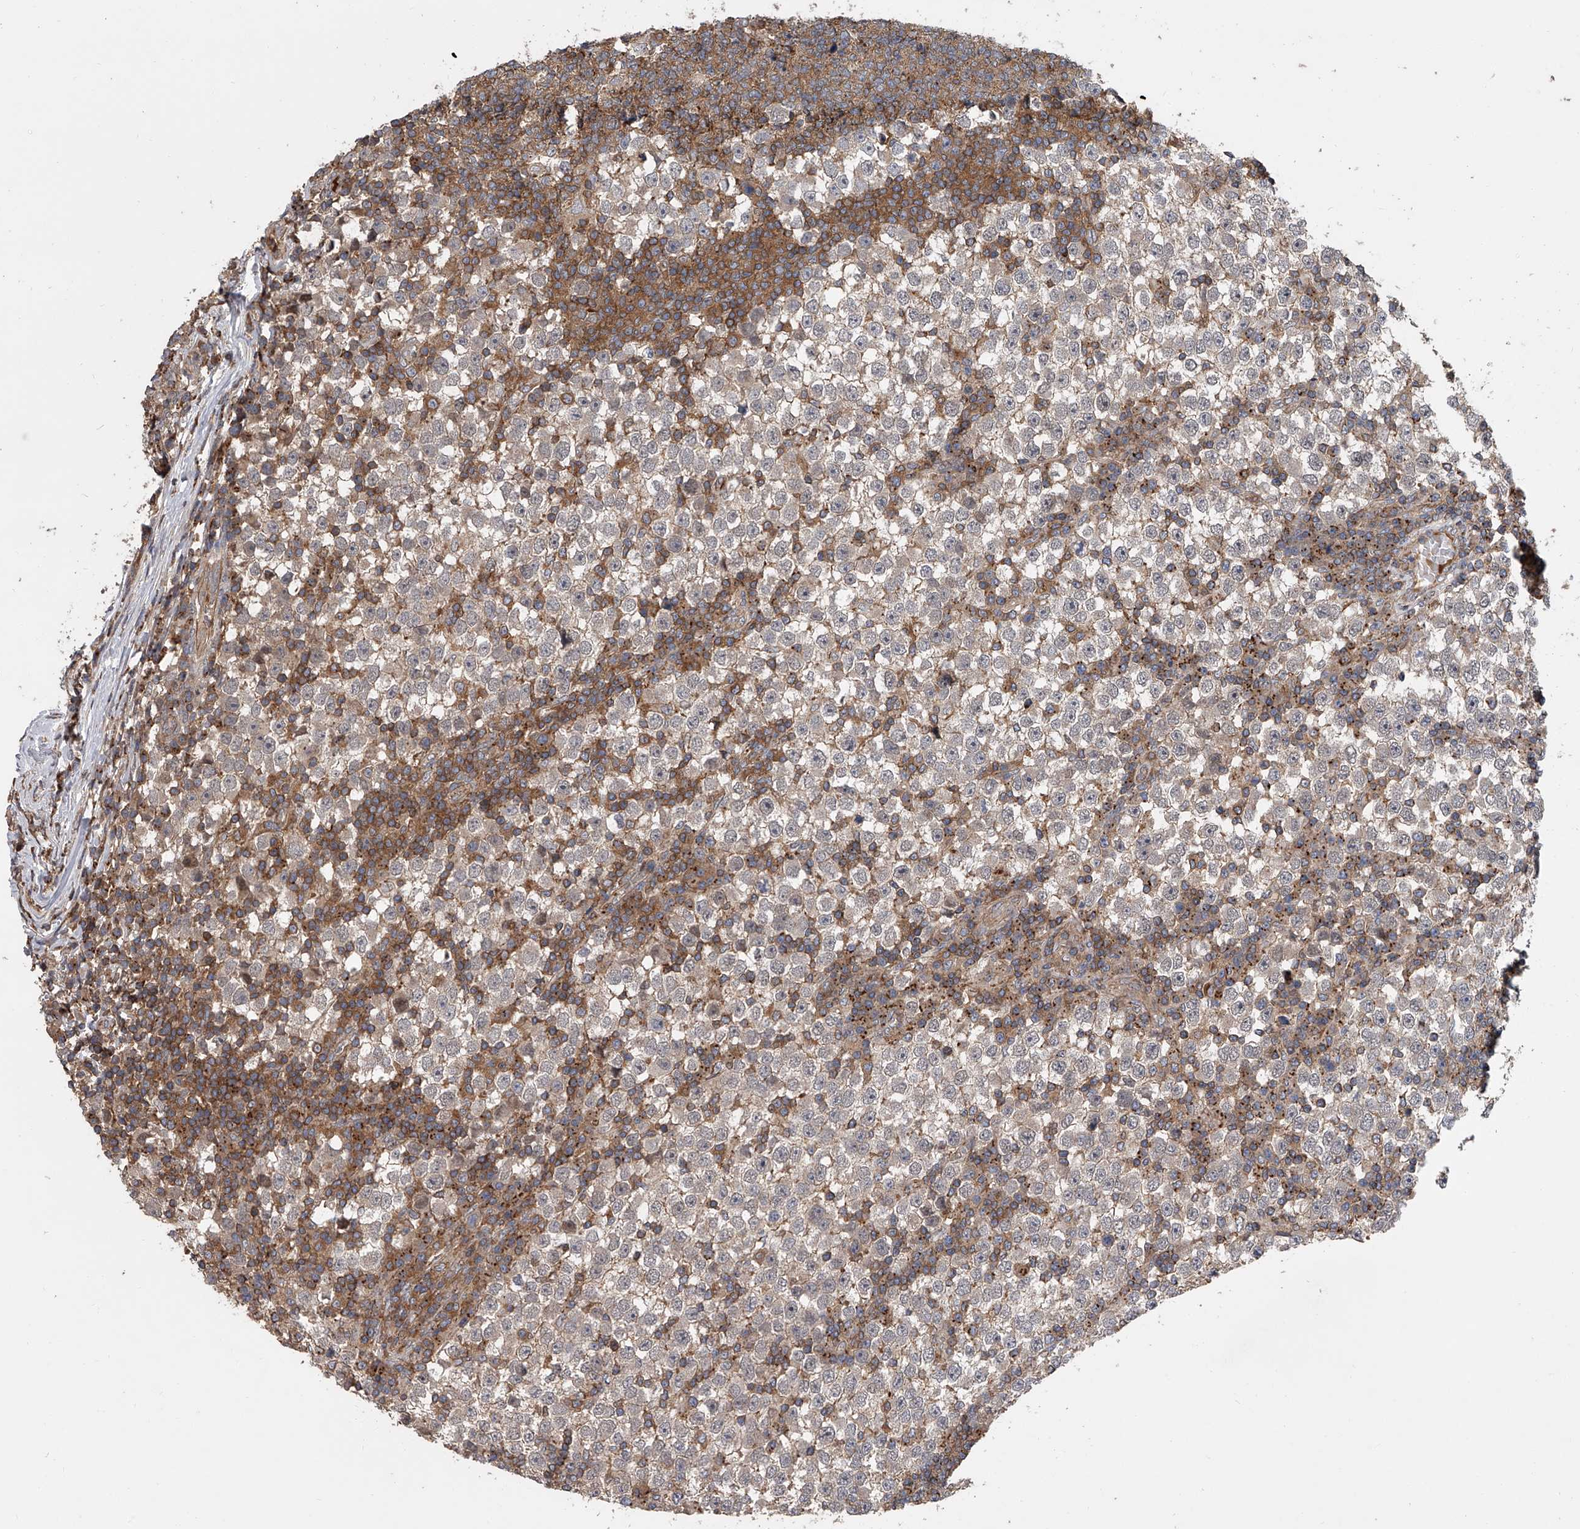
{"staining": {"intensity": "negative", "quantity": "none", "location": "none"}, "tissue": "testis cancer", "cell_type": "Tumor cells", "image_type": "cancer", "snomed": [{"axis": "morphology", "description": "Seminoma, NOS"}, {"axis": "topography", "description": "Testis"}], "caption": "This is a micrograph of immunohistochemistry staining of testis seminoma, which shows no positivity in tumor cells.", "gene": "USP47", "patient": {"sex": "male", "age": 65}}